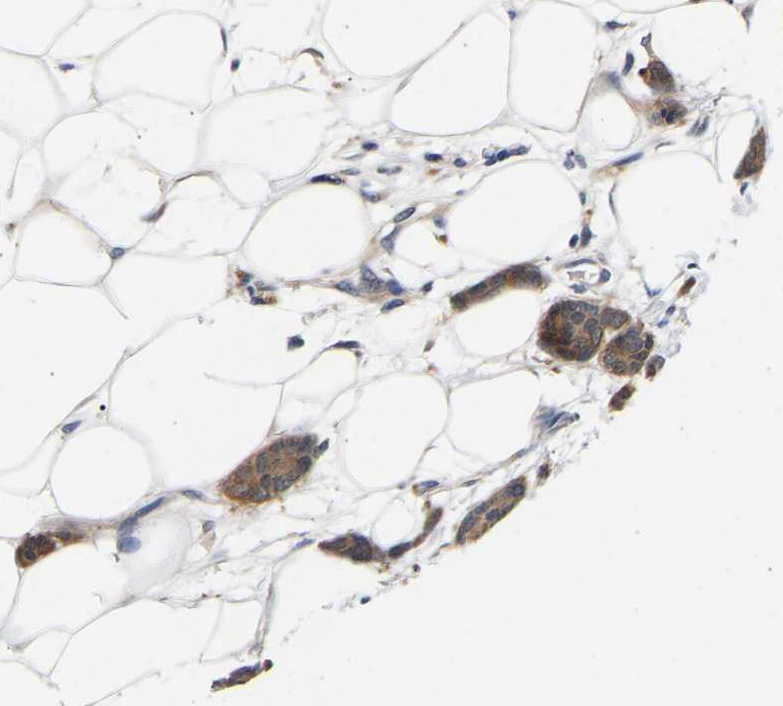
{"staining": {"intensity": "moderate", "quantity": ">75%", "location": "cytoplasmic/membranous"}, "tissue": "breast cancer", "cell_type": "Tumor cells", "image_type": "cancer", "snomed": [{"axis": "morphology", "description": "Lobular carcinoma"}, {"axis": "topography", "description": "Skin"}, {"axis": "topography", "description": "Breast"}], "caption": "Brown immunohistochemical staining in human breast cancer (lobular carcinoma) reveals moderate cytoplasmic/membranous expression in about >75% of tumor cells. (Stains: DAB in brown, nuclei in blue, Microscopy: brightfield microscopy at high magnification).", "gene": "CCDC6", "patient": {"sex": "female", "age": 46}}